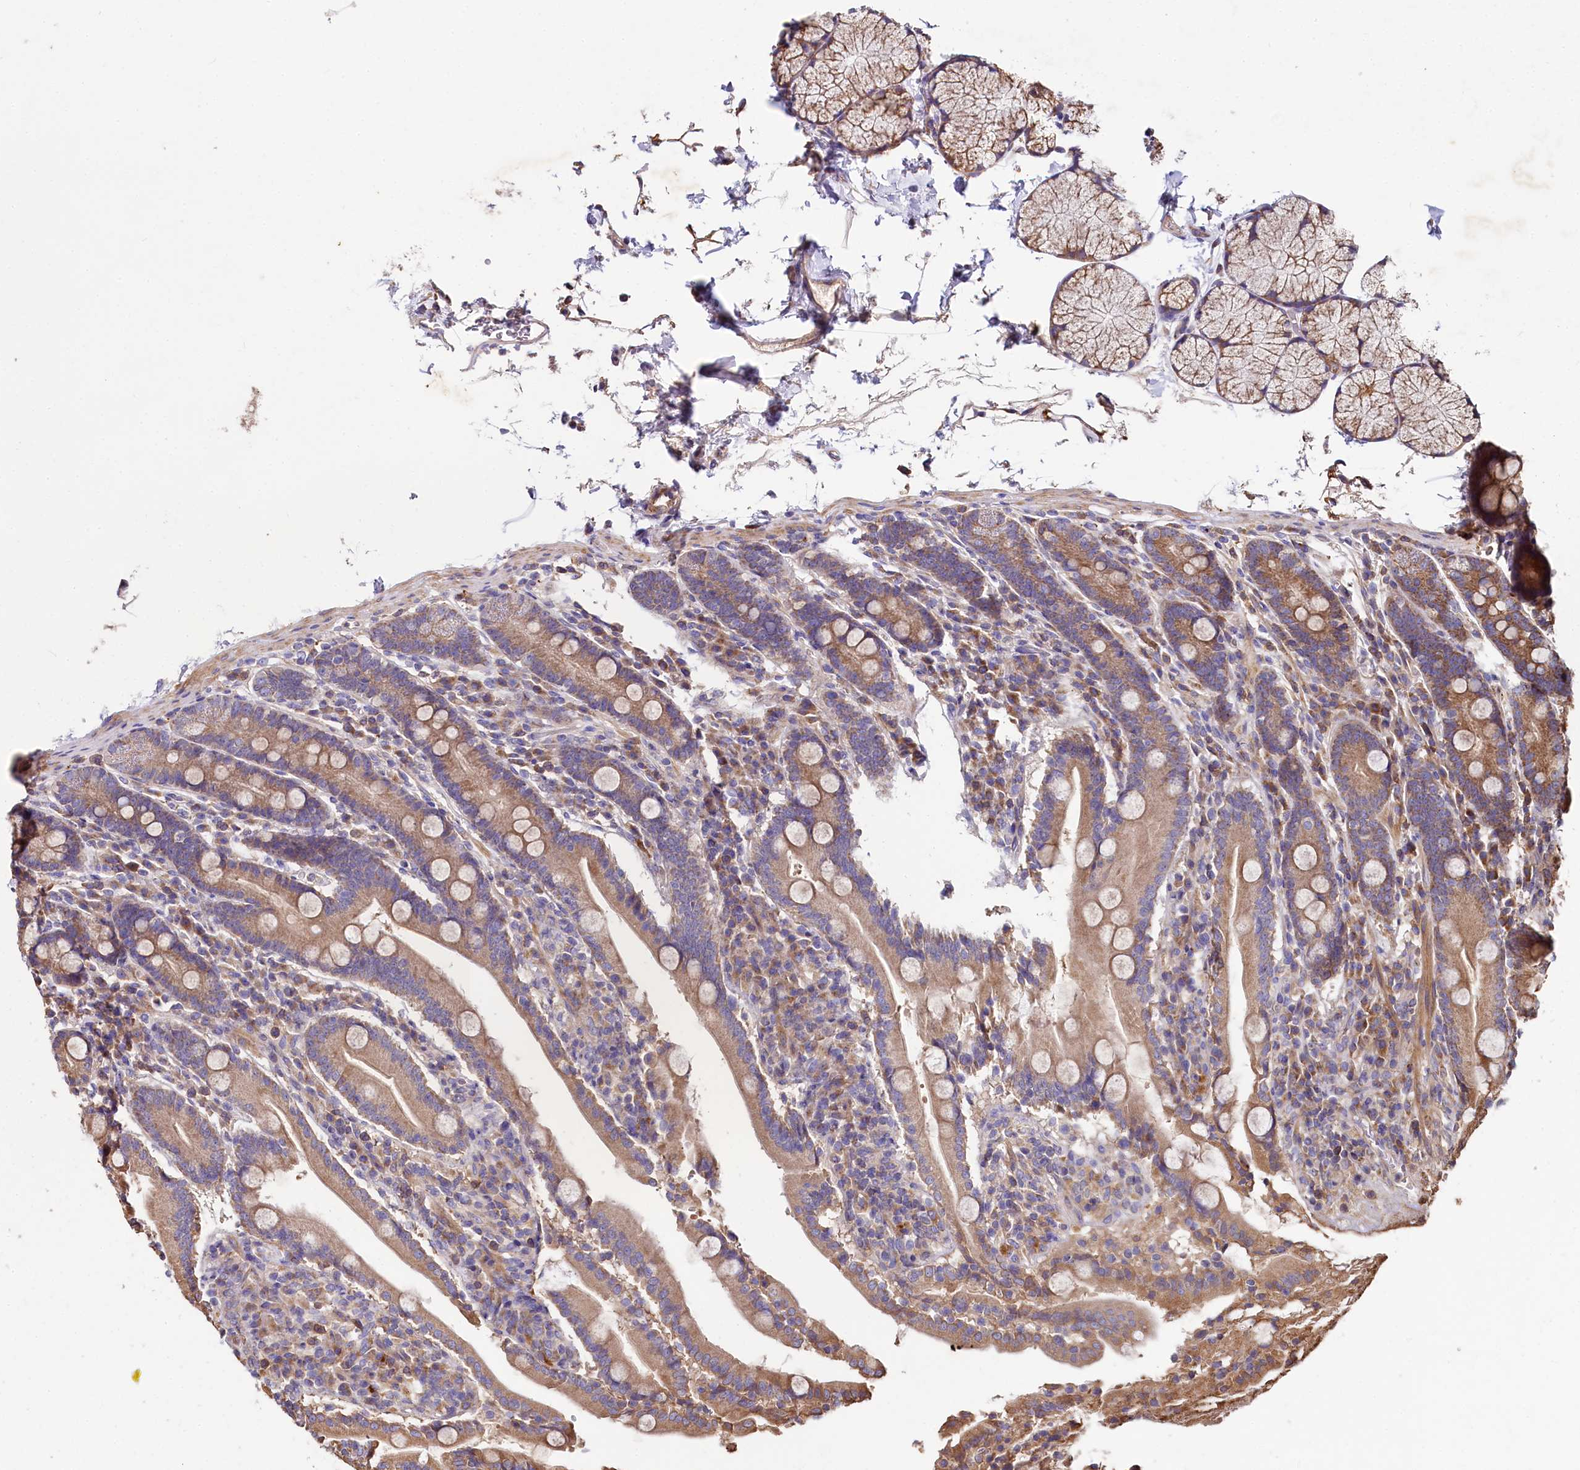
{"staining": {"intensity": "moderate", "quantity": "25%-75%", "location": "cytoplasmic/membranous"}, "tissue": "duodenum", "cell_type": "Glandular cells", "image_type": "normal", "snomed": [{"axis": "morphology", "description": "Normal tissue, NOS"}, {"axis": "topography", "description": "Duodenum"}], "caption": "DAB (3,3'-diaminobenzidine) immunohistochemical staining of normal duodenum displays moderate cytoplasmic/membranous protein staining in about 25%-75% of glandular cells. The staining is performed using DAB (3,3'-diaminobenzidine) brown chromogen to label protein expression. The nuclei are counter-stained blue using hematoxylin.", "gene": "SPRYD3", "patient": {"sex": "male", "age": 35}}